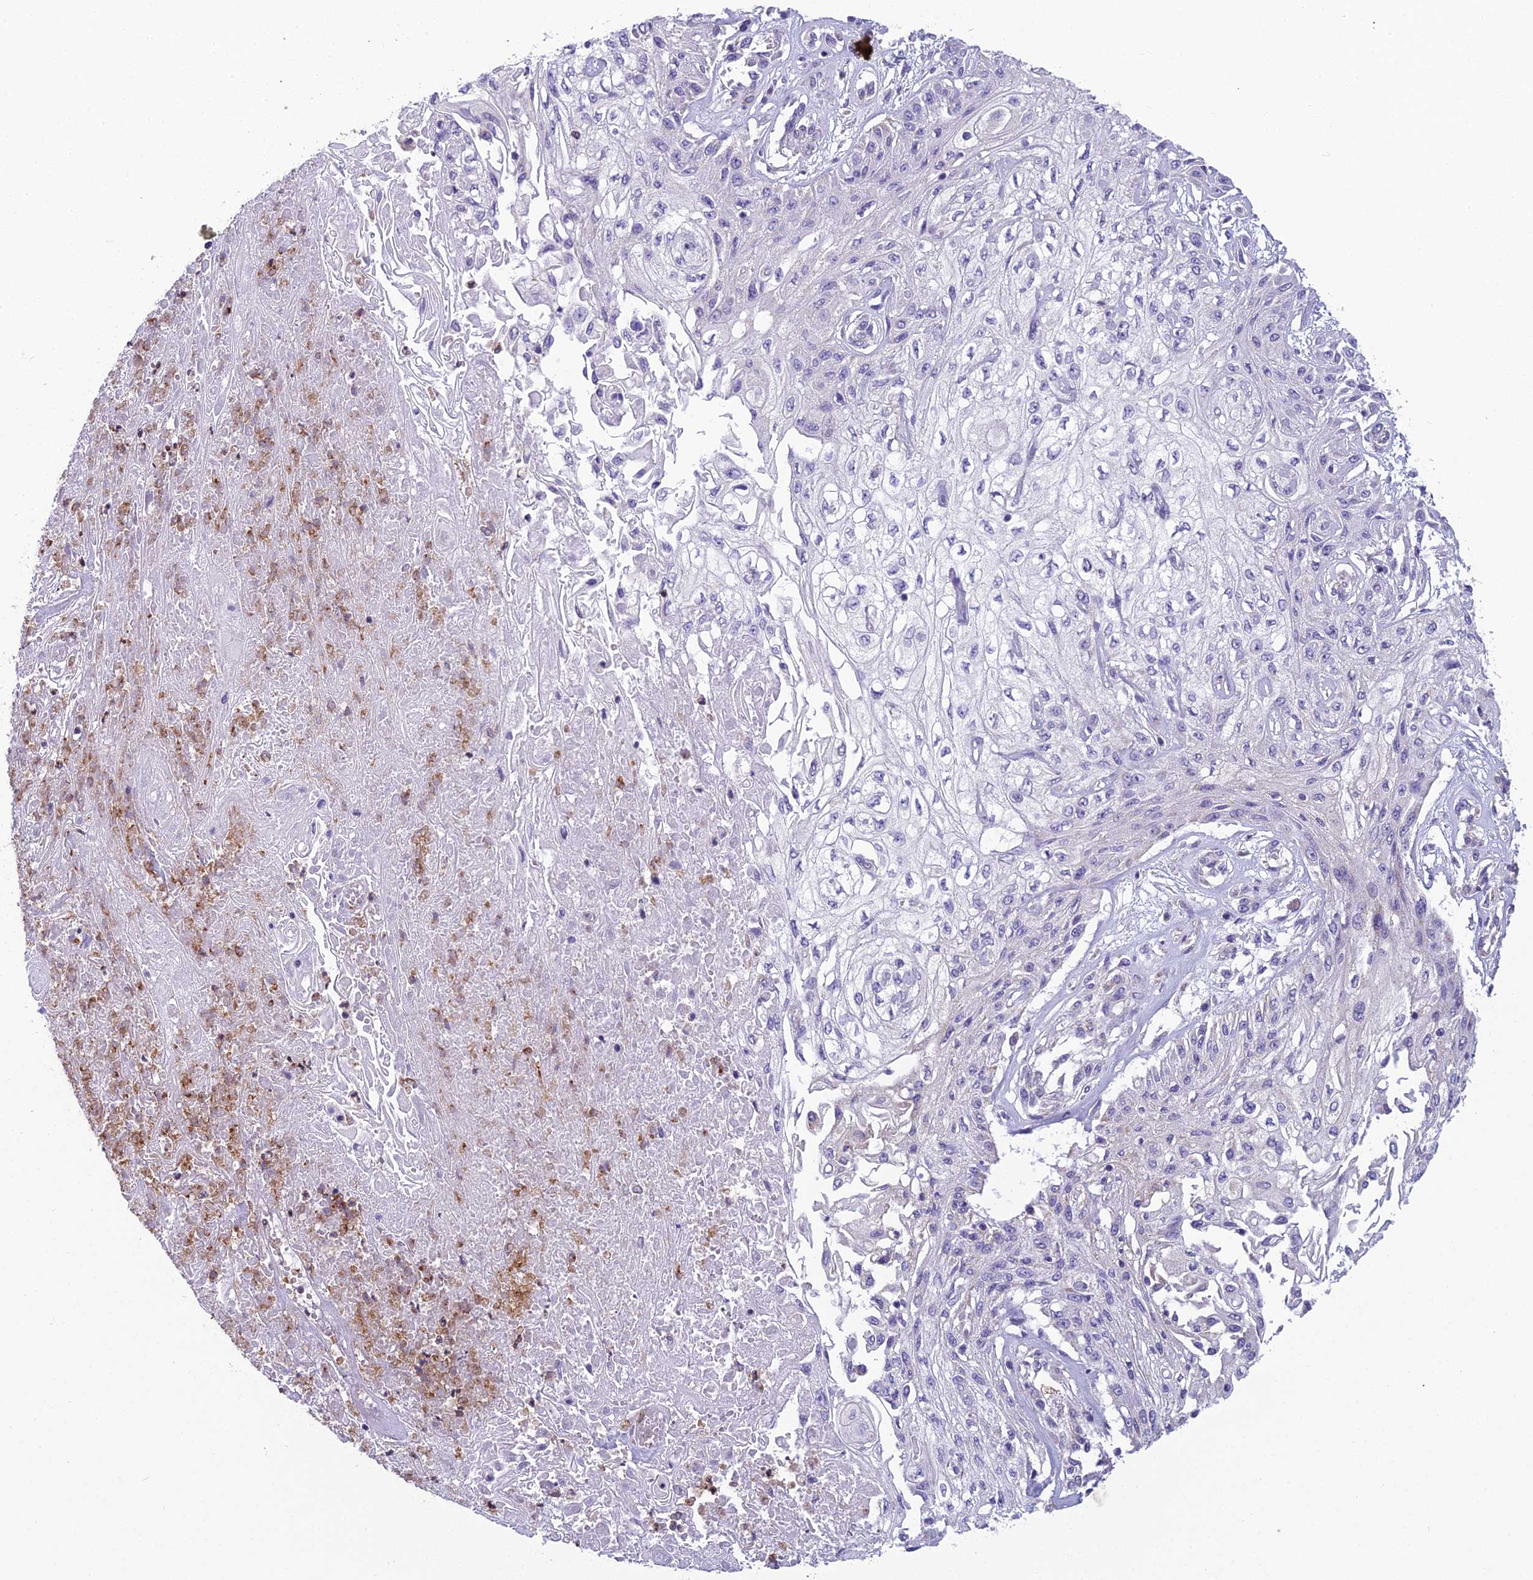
{"staining": {"intensity": "negative", "quantity": "none", "location": "none"}, "tissue": "skin cancer", "cell_type": "Tumor cells", "image_type": "cancer", "snomed": [{"axis": "morphology", "description": "Squamous cell carcinoma, NOS"}, {"axis": "morphology", "description": "Squamous cell carcinoma, metastatic, NOS"}, {"axis": "topography", "description": "Skin"}, {"axis": "topography", "description": "Lymph node"}], "caption": "Human squamous cell carcinoma (skin) stained for a protein using IHC displays no staining in tumor cells.", "gene": "ENSG00000188897", "patient": {"sex": "male", "age": 75}}